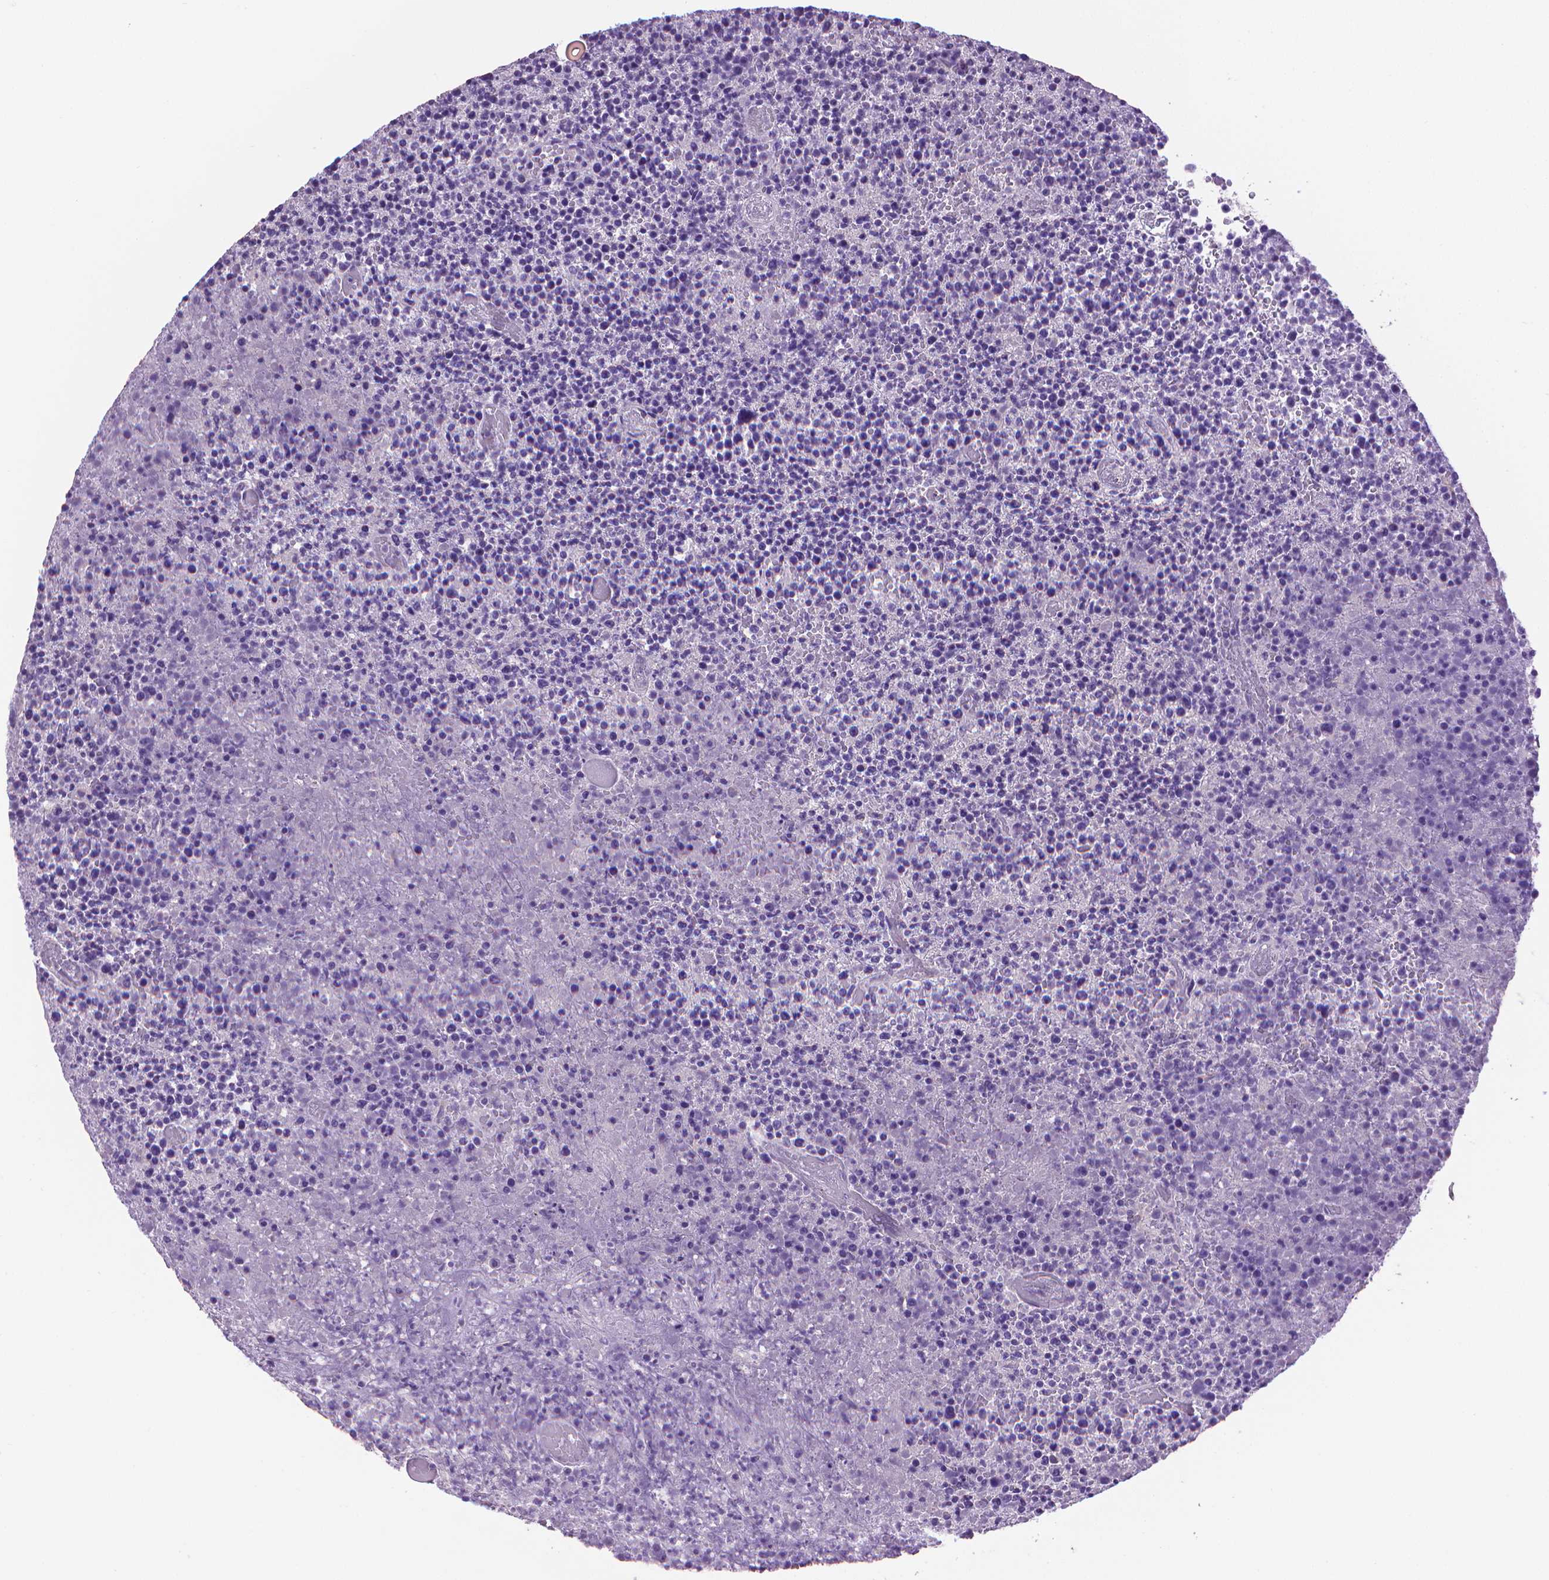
{"staining": {"intensity": "negative", "quantity": "none", "location": "none"}, "tissue": "lymphoma", "cell_type": "Tumor cells", "image_type": "cancer", "snomed": [{"axis": "morphology", "description": "Malignant lymphoma, non-Hodgkin's type, High grade"}, {"axis": "topography", "description": "Lymph node"}], "caption": "DAB (3,3'-diaminobenzidine) immunohistochemical staining of high-grade malignant lymphoma, non-Hodgkin's type reveals no significant positivity in tumor cells.", "gene": "PNMA2", "patient": {"sex": "male", "age": 13}}